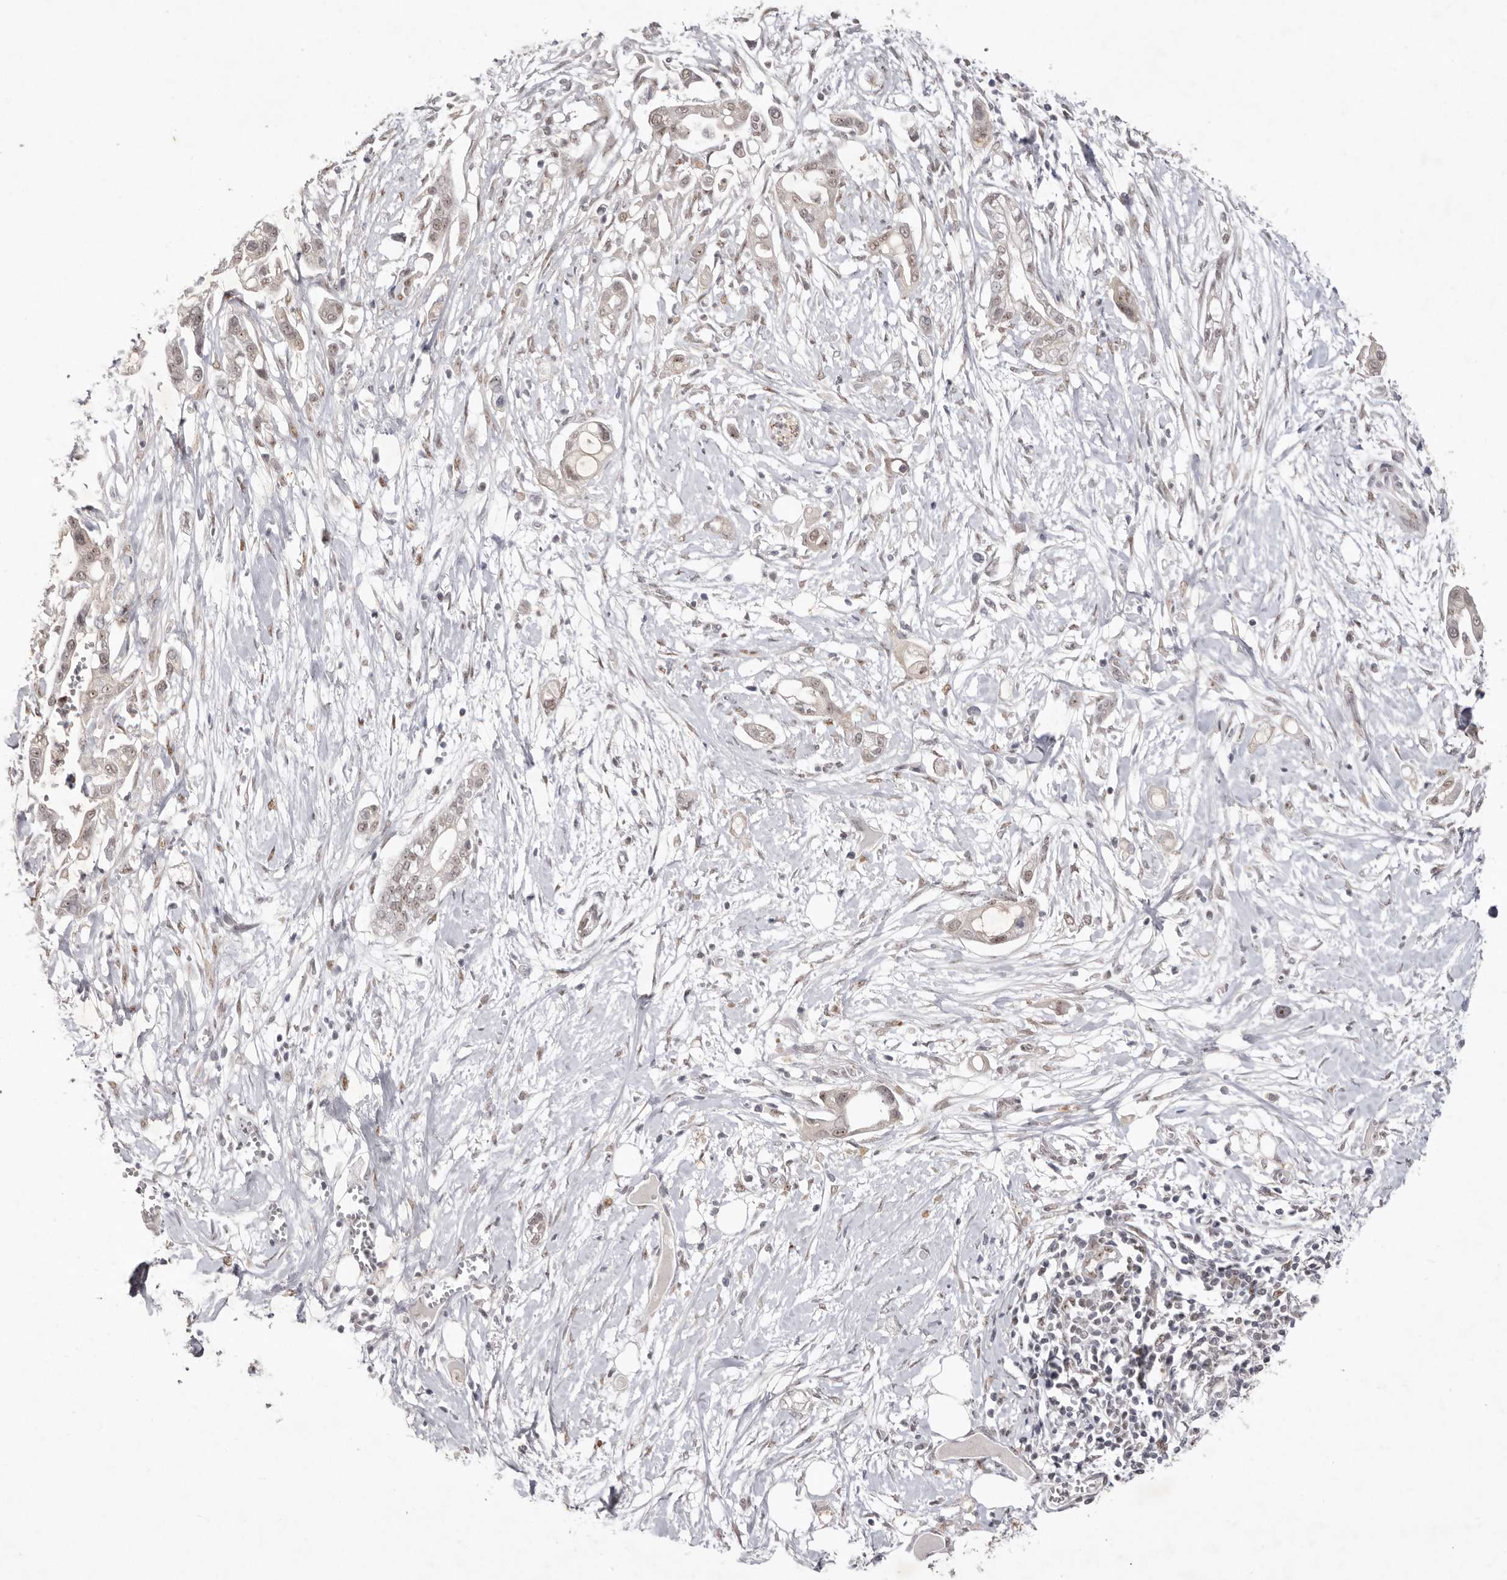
{"staining": {"intensity": "weak", "quantity": ">75%", "location": "nuclear"}, "tissue": "pancreatic cancer", "cell_type": "Tumor cells", "image_type": "cancer", "snomed": [{"axis": "morphology", "description": "Adenocarcinoma, NOS"}, {"axis": "topography", "description": "Pancreas"}], "caption": "A histopathology image of human pancreatic cancer (adenocarcinoma) stained for a protein demonstrates weak nuclear brown staining in tumor cells. The staining was performed using DAB (3,3'-diaminobenzidine), with brown indicating positive protein expression. Nuclei are stained blue with hematoxylin.", "gene": "TADA1", "patient": {"sex": "male", "age": 68}}